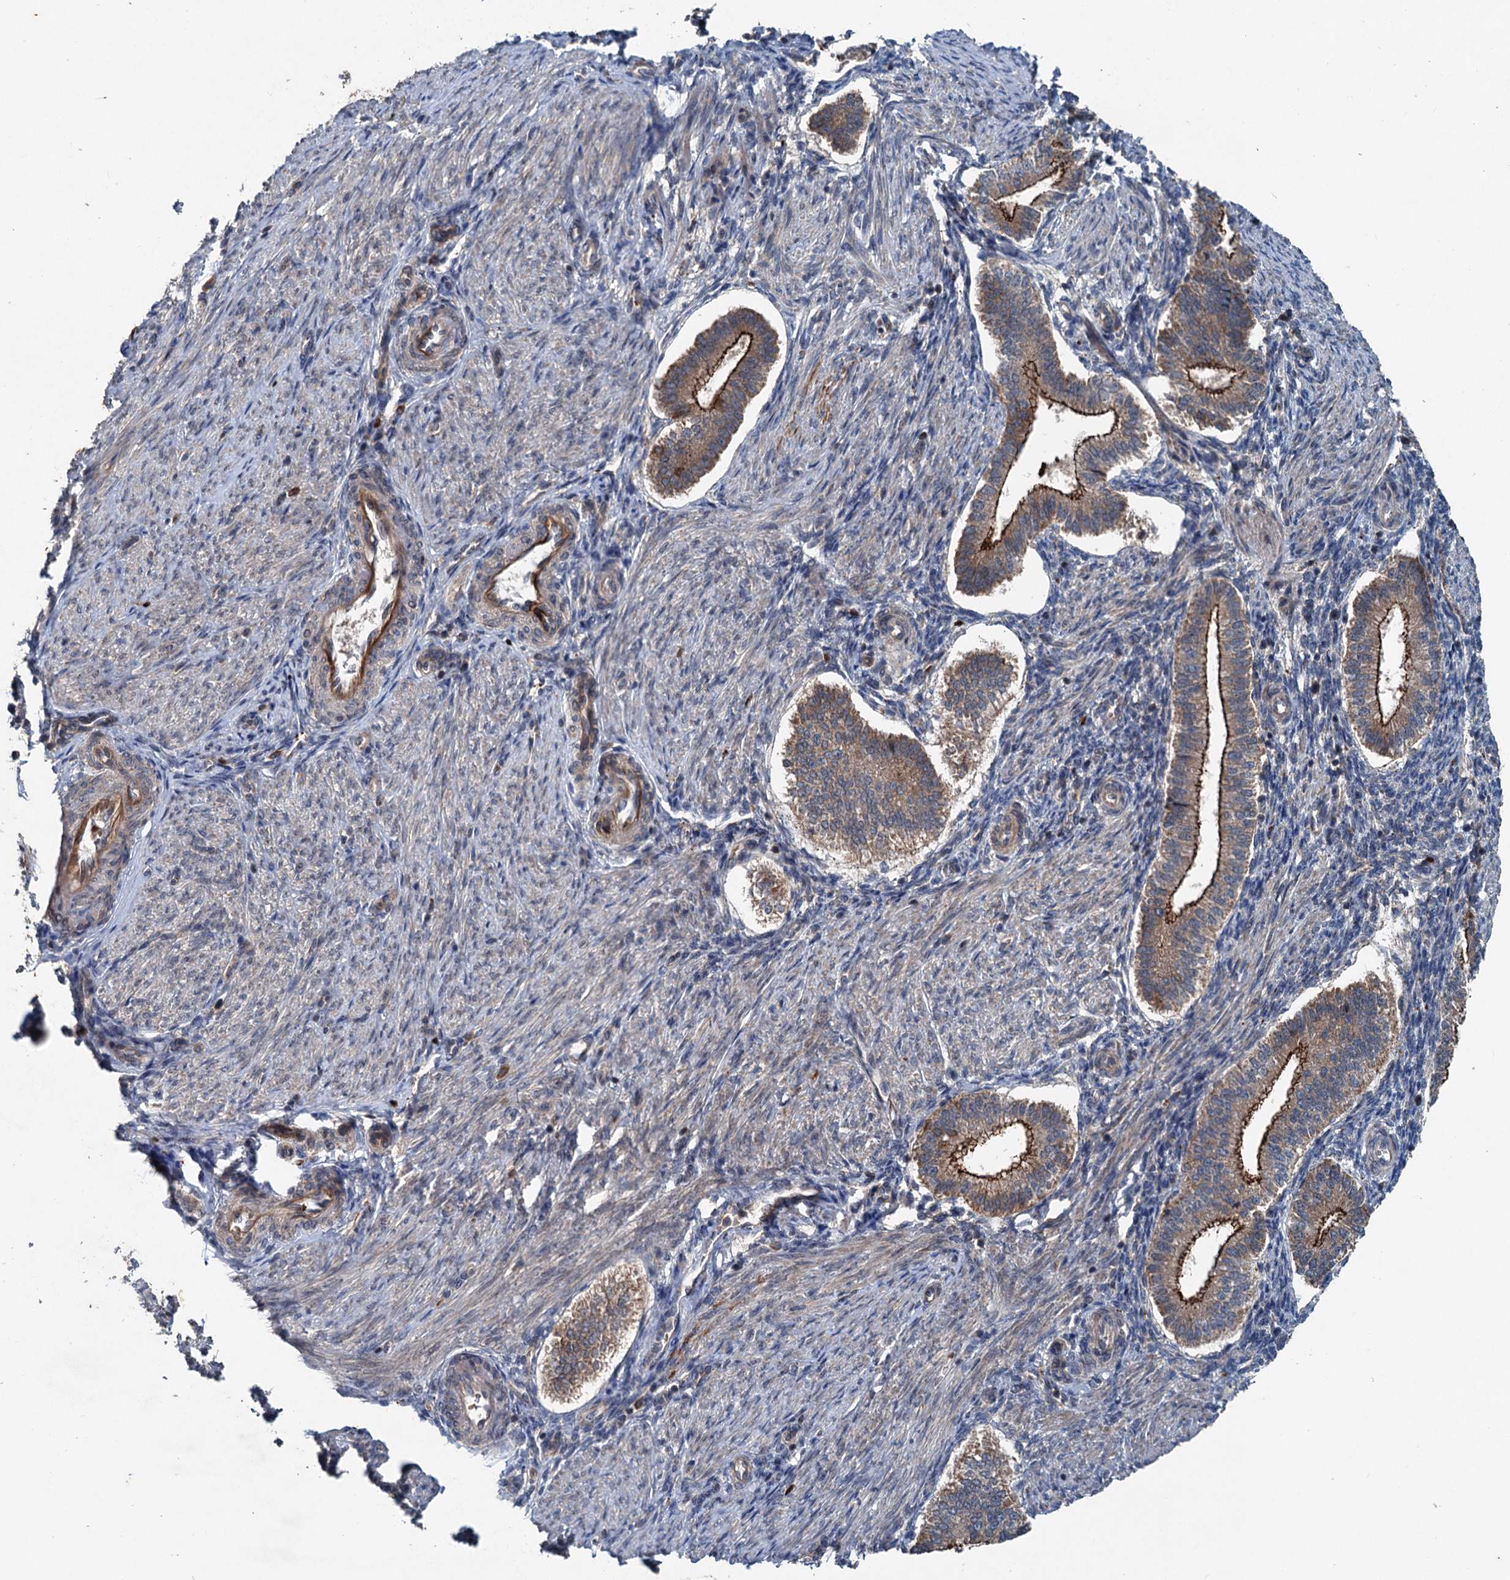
{"staining": {"intensity": "negative", "quantity": "none", "location": "none"}, "tissue": "endometrium", "cell_type": "Cells in endometrial stroma", "image_type": "normal", "snomed": [{"axis": "morphology", "description": "Normal tissue, NOS"}, {"axis": "topography", "description": "Endometrium"}], "caption": "Immunohistochemistry photomicrograph of benign endometrium: endometrium stained with DAB shows no significant protein expression in cells in endometrial stroma. Nuclei are stained in blue.", "gene": "N4BP2L2", "patient": {"sex": "female", "age": 24}}